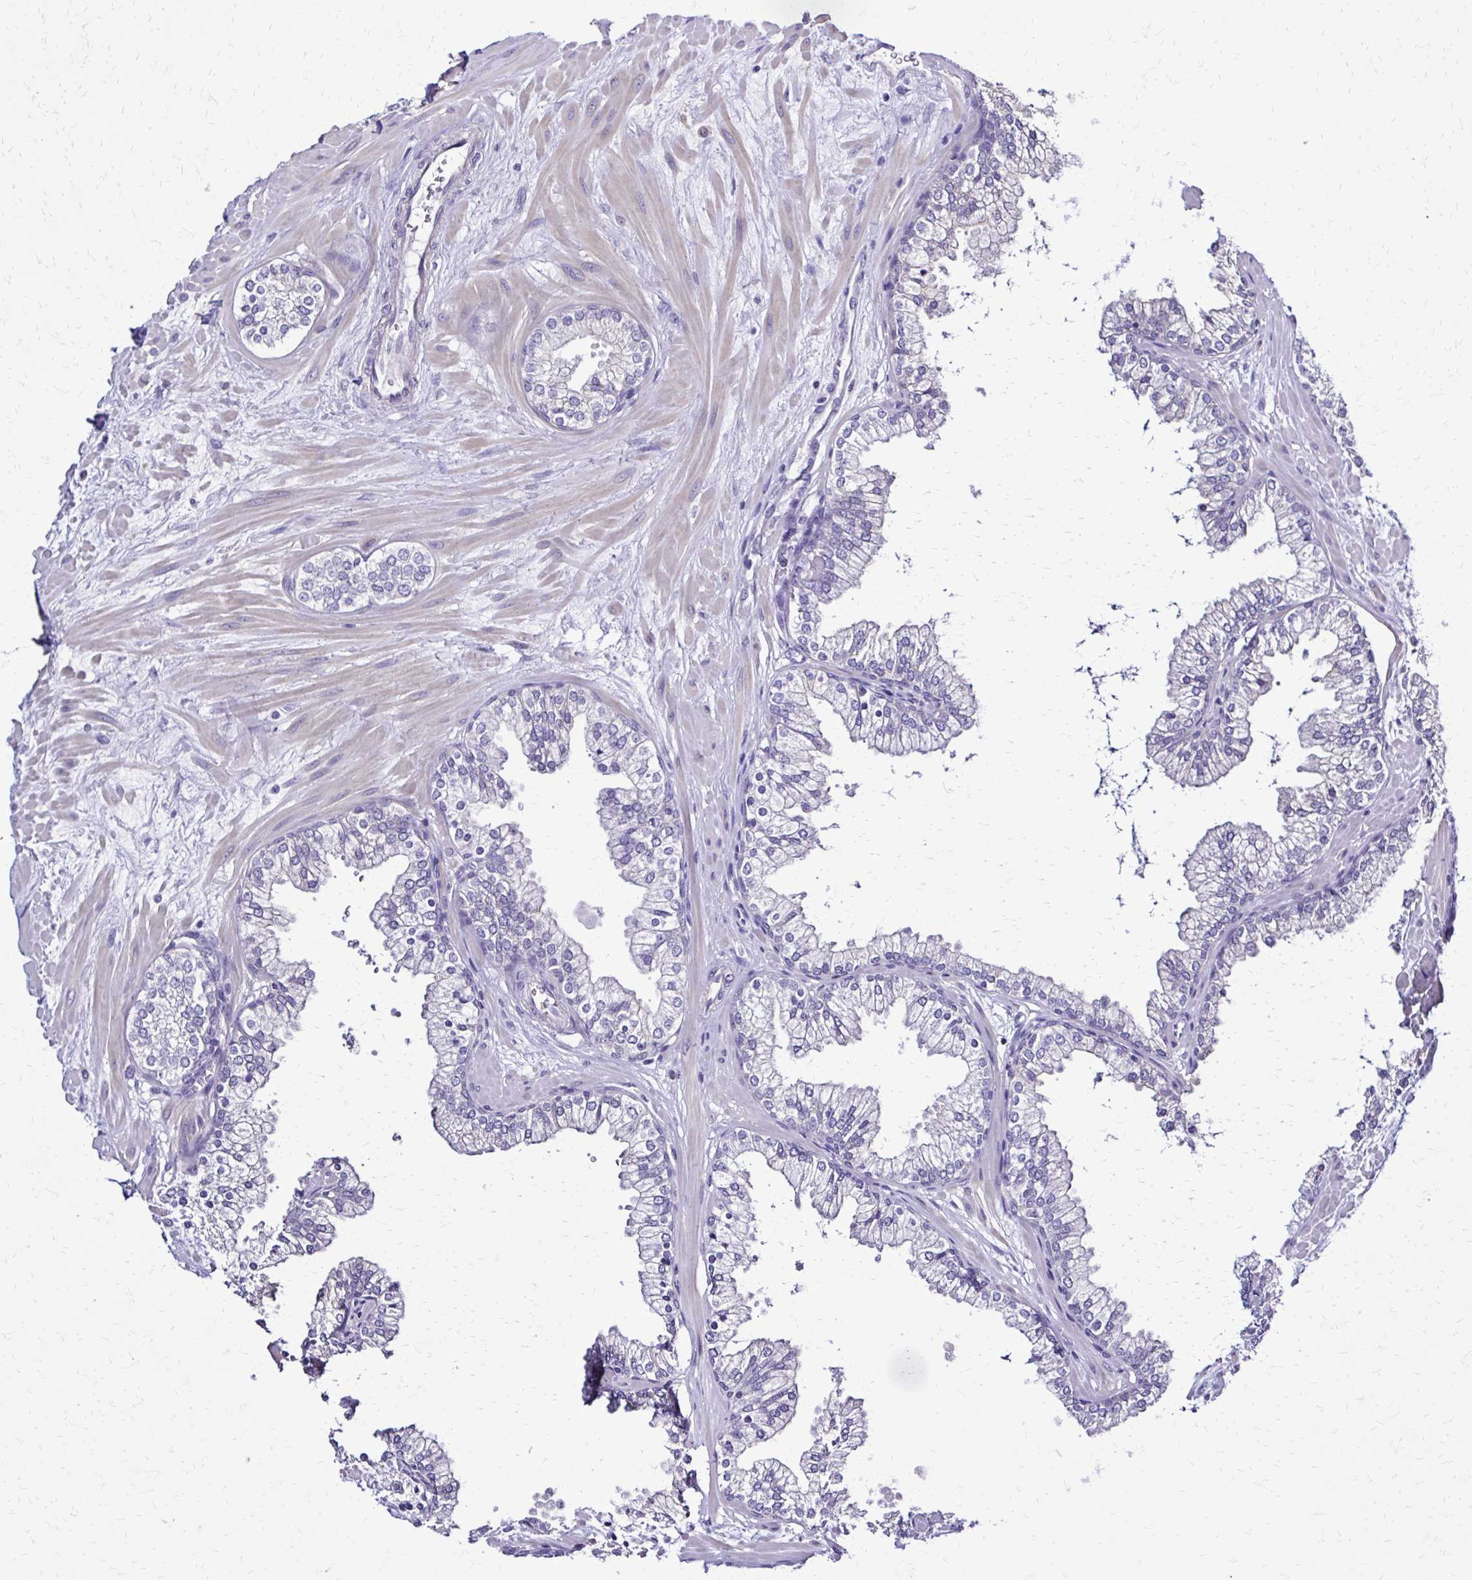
{"staining": {"intensity": "negative", "quantity": "none", "location": "none"}, "tissue": "prostate", "cell_type": "Glandular cells", "image_type": "normal", "snomed": [{"axis": "morphology", "description": "Normal tissue, NOS"}, {"axis": "topography", "description": "Prostate"}, {"axis": "topography", "description": "Peripheral nerve tissue"}], "caption": "This micrograph is of unremarkable prostate stained with IHC to label a protein in brown with the nuclei are counter-stained blue. There is no positivity in glandular cells.", "gene": "RASL11B", "patient": {"sex": "male", "age": 61}}